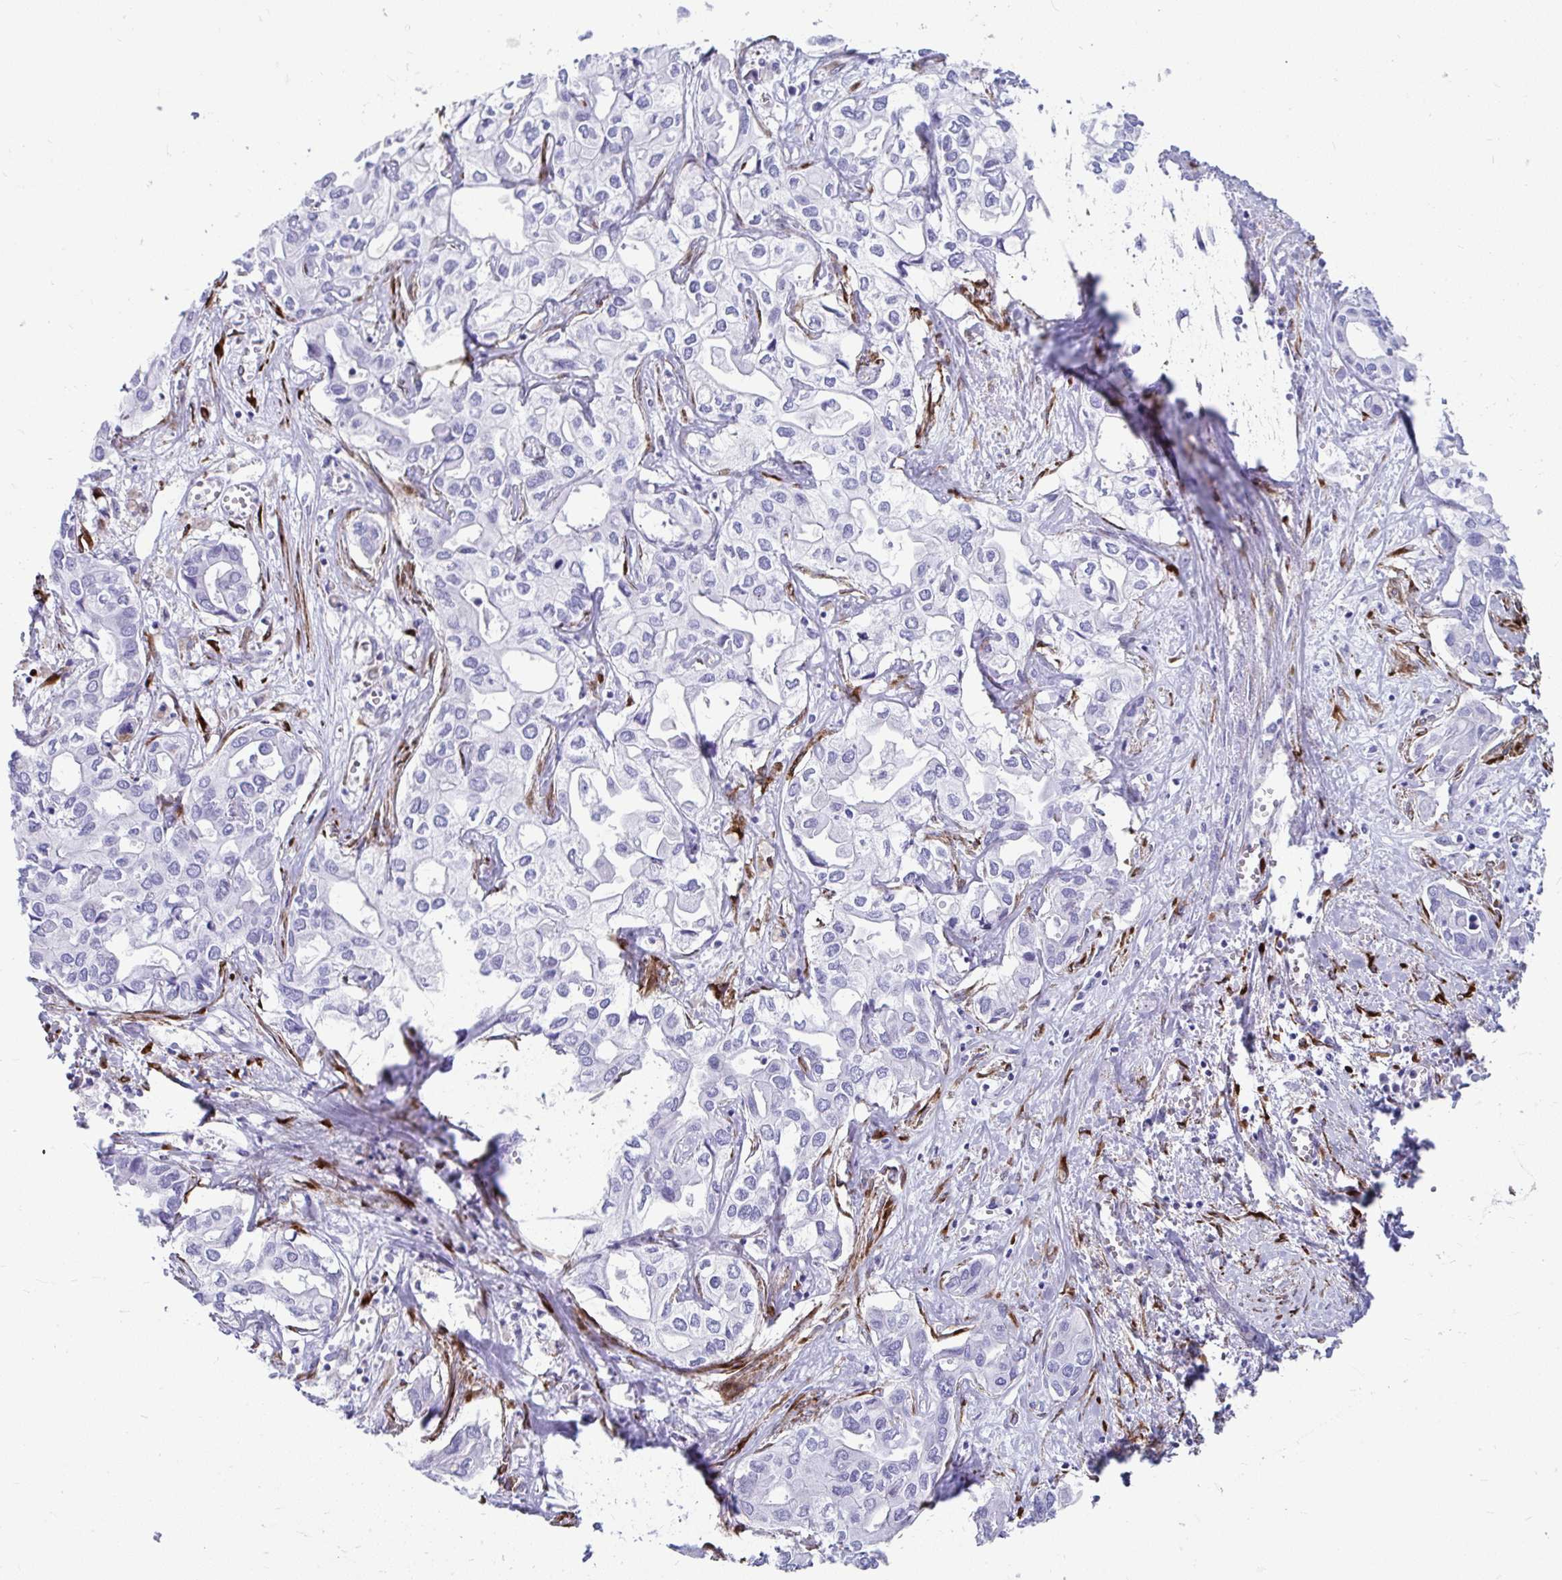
{"staining": {"intensity": "negative", "quantity": "none", "location": "none"}, "tissue": "liver cancer", "cell_type": "Tumor cells", "image_type": "cancer", "snomed": [{"axis": "morphology", "description": "Cholangiocarcinoma"}, {"axis": "topography", "description": "Liver"}], "caption": "Tumor cells are negative for brown protein staining in liver cancer (cholangiocarcinoma).", "gene": "GRXCR2", "patient": {"sex": "female", "age": 64}}